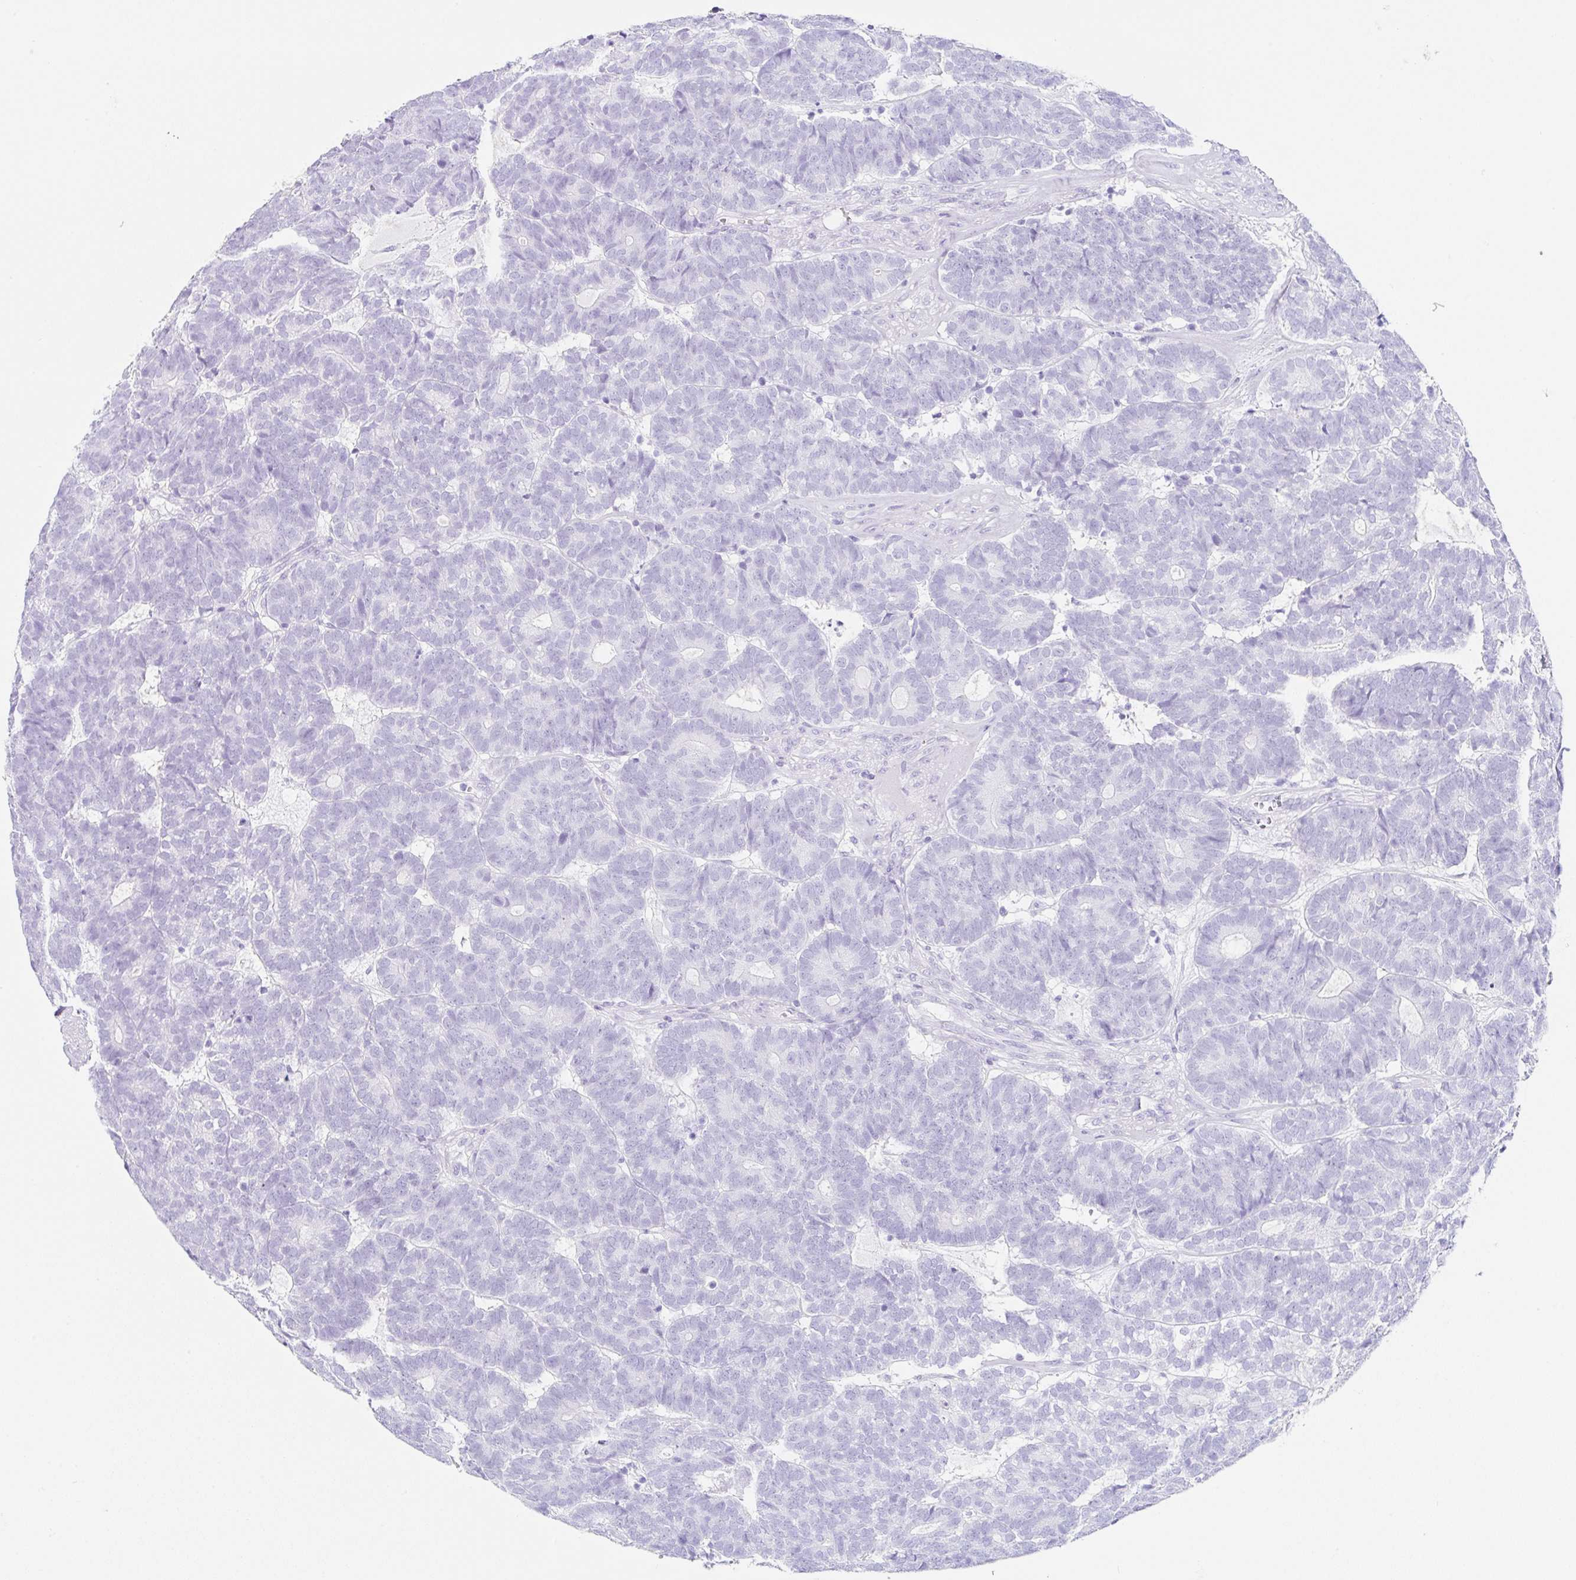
{"staining": {"intensity": "negative", "quantity": "none", "location": "none"}, "tissue": "head and neck cancer", "cell_type": "Tumor cells", "image_type": "cancer", "snomed": [{"axis": "morphology", "description": "Adenocarcinoma, NOS"}, {"axis": "topography", "description": "Head-Neck"}], "caption": "Immunohistochemistry of adenocarcinoma (head and neck) reveals no positivity in tumor cells.", "gene": "CLDND2", "patient": {"sex": "female", "age": 81}}